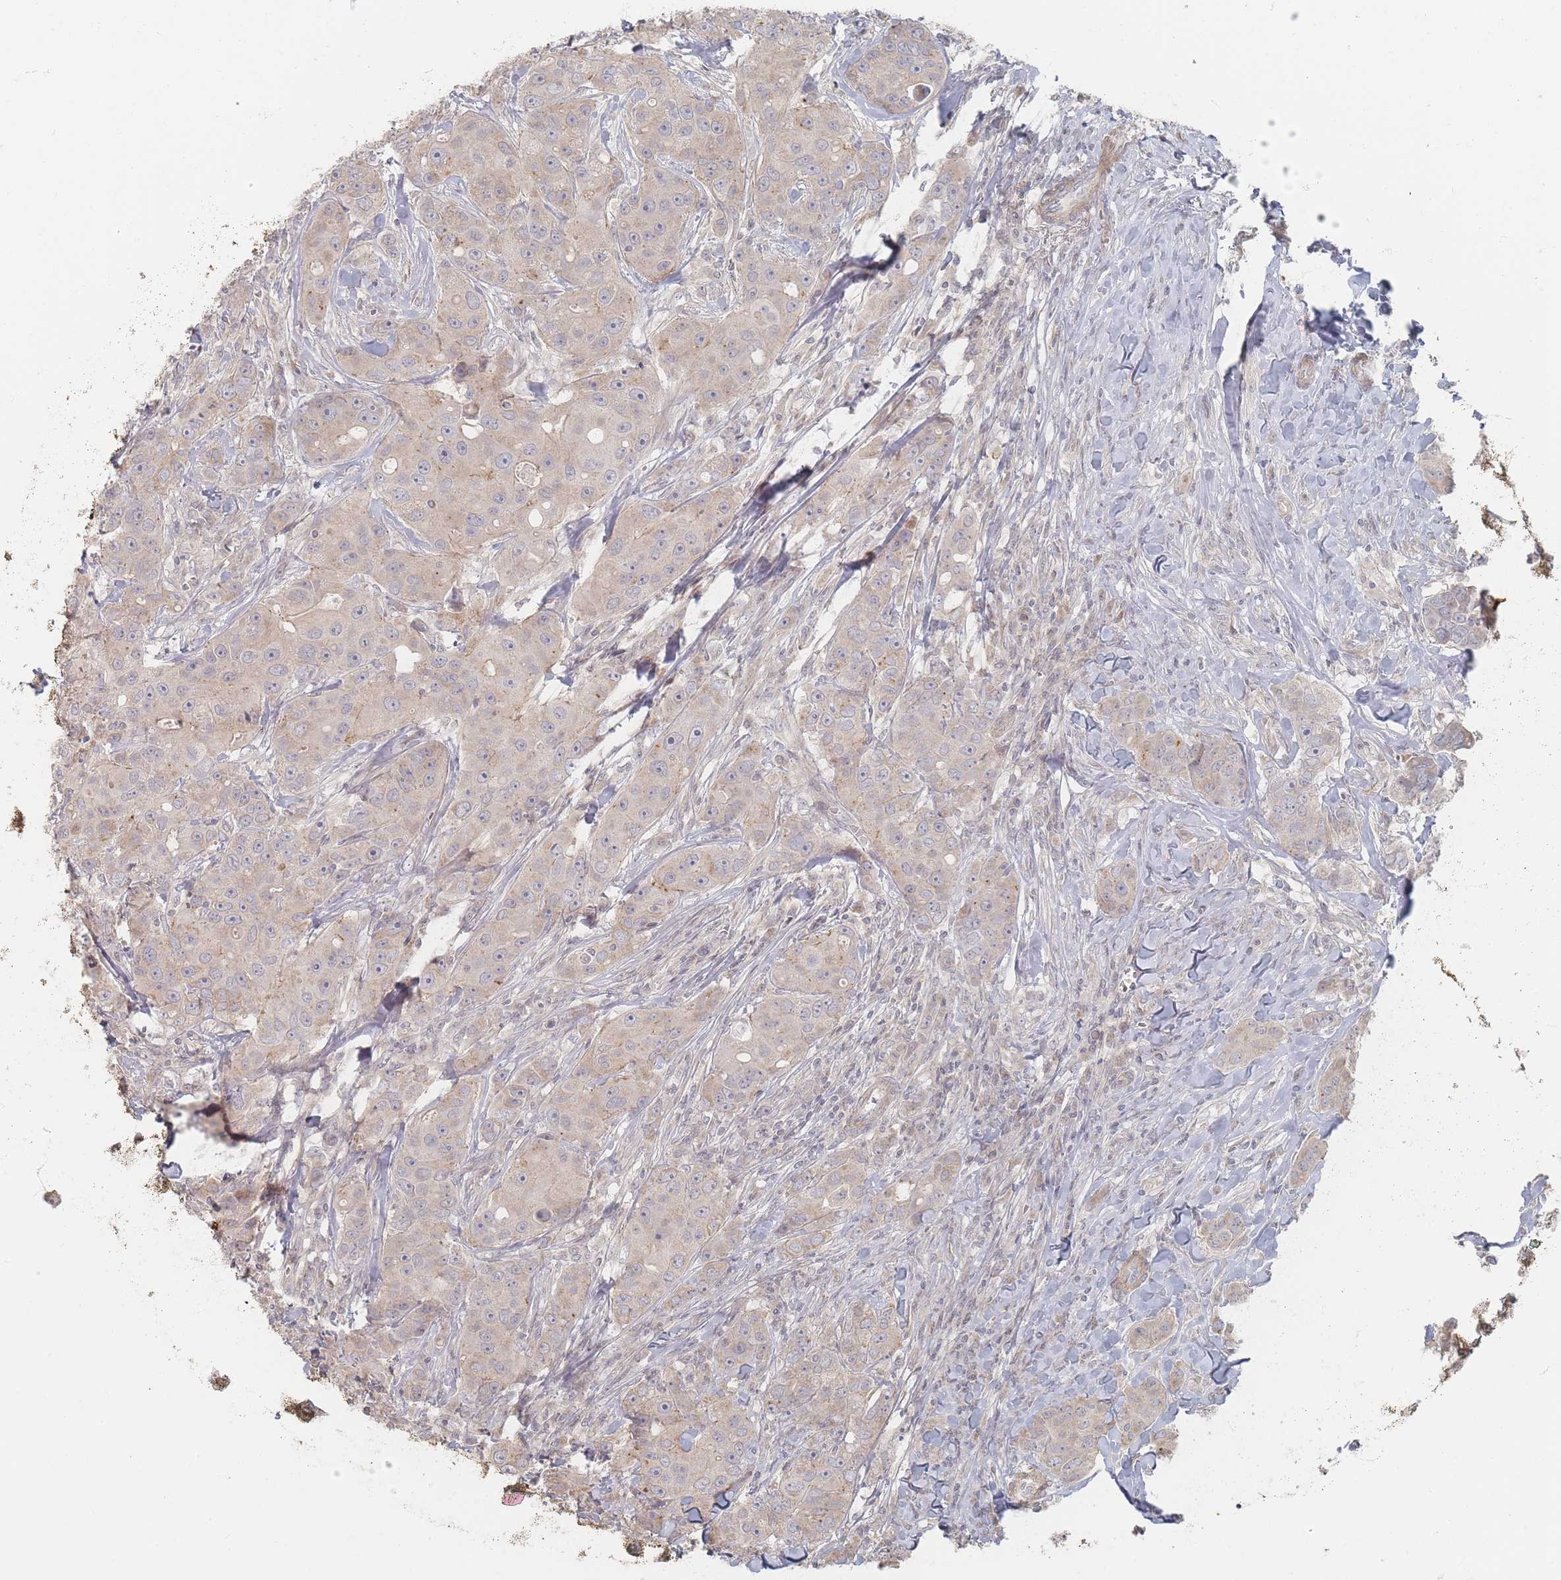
{"staining": {"intensity": "weak", "quantity": "<25%", "location": "cytoplasmic/membranous"}, "tissue": "breast cancer", "cell_type": "Tumor cells", "image_type": "cancer", "snomed": [{"axis": "morphology", "description": "Duct carcinoma"}, {"axis": "topography", "description": "Breast"}], "caption": "IHC photomicrograph of breast infiltrating ductal carcinoma stained for a protein (brown), which reveals no positivity in tumor cells. (DAB IHC with hematoxylin counter stain).", "gene": "GLE1", "patient": {"sex": "female", "age": 43}}